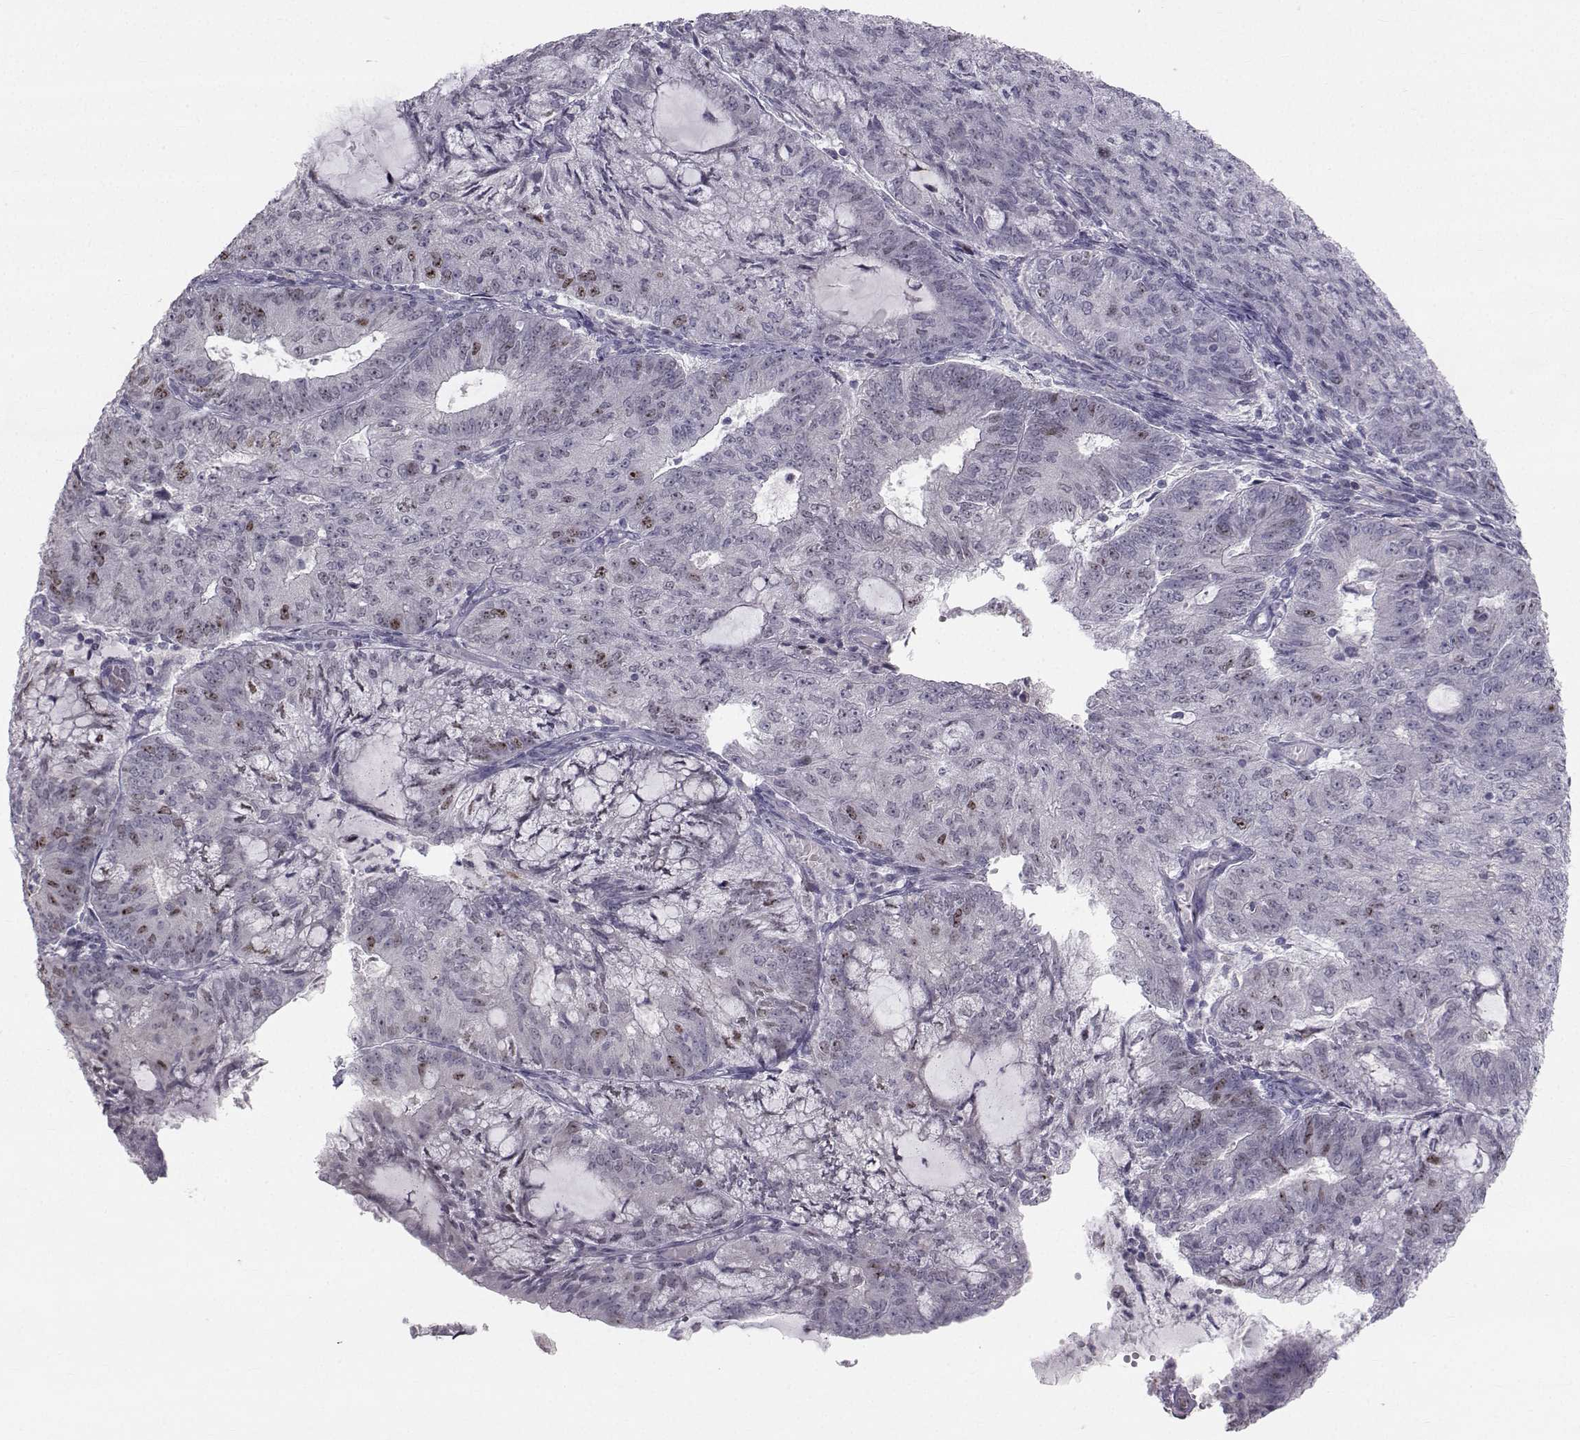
{"staining": {"intensity": "weak", "quantity": "<25%", "location": "nuclear"}, "tissue": "endometrial cancer", "cell_type": "Tumor cells", "image_type": "cancer", "snomed": [{"axis": "morphology", "description": "Adenocarcinoma, NOS"}, {"axis": "topography", "description": "Endometrium"}], "caption": "This is a photomicrograph of immunohistochemistry (IHC) staining of endometrial cancer, which shows no staining in tumor cells.", "gene": "LRP8", "patient": {"sex": "female", "age": 82}}